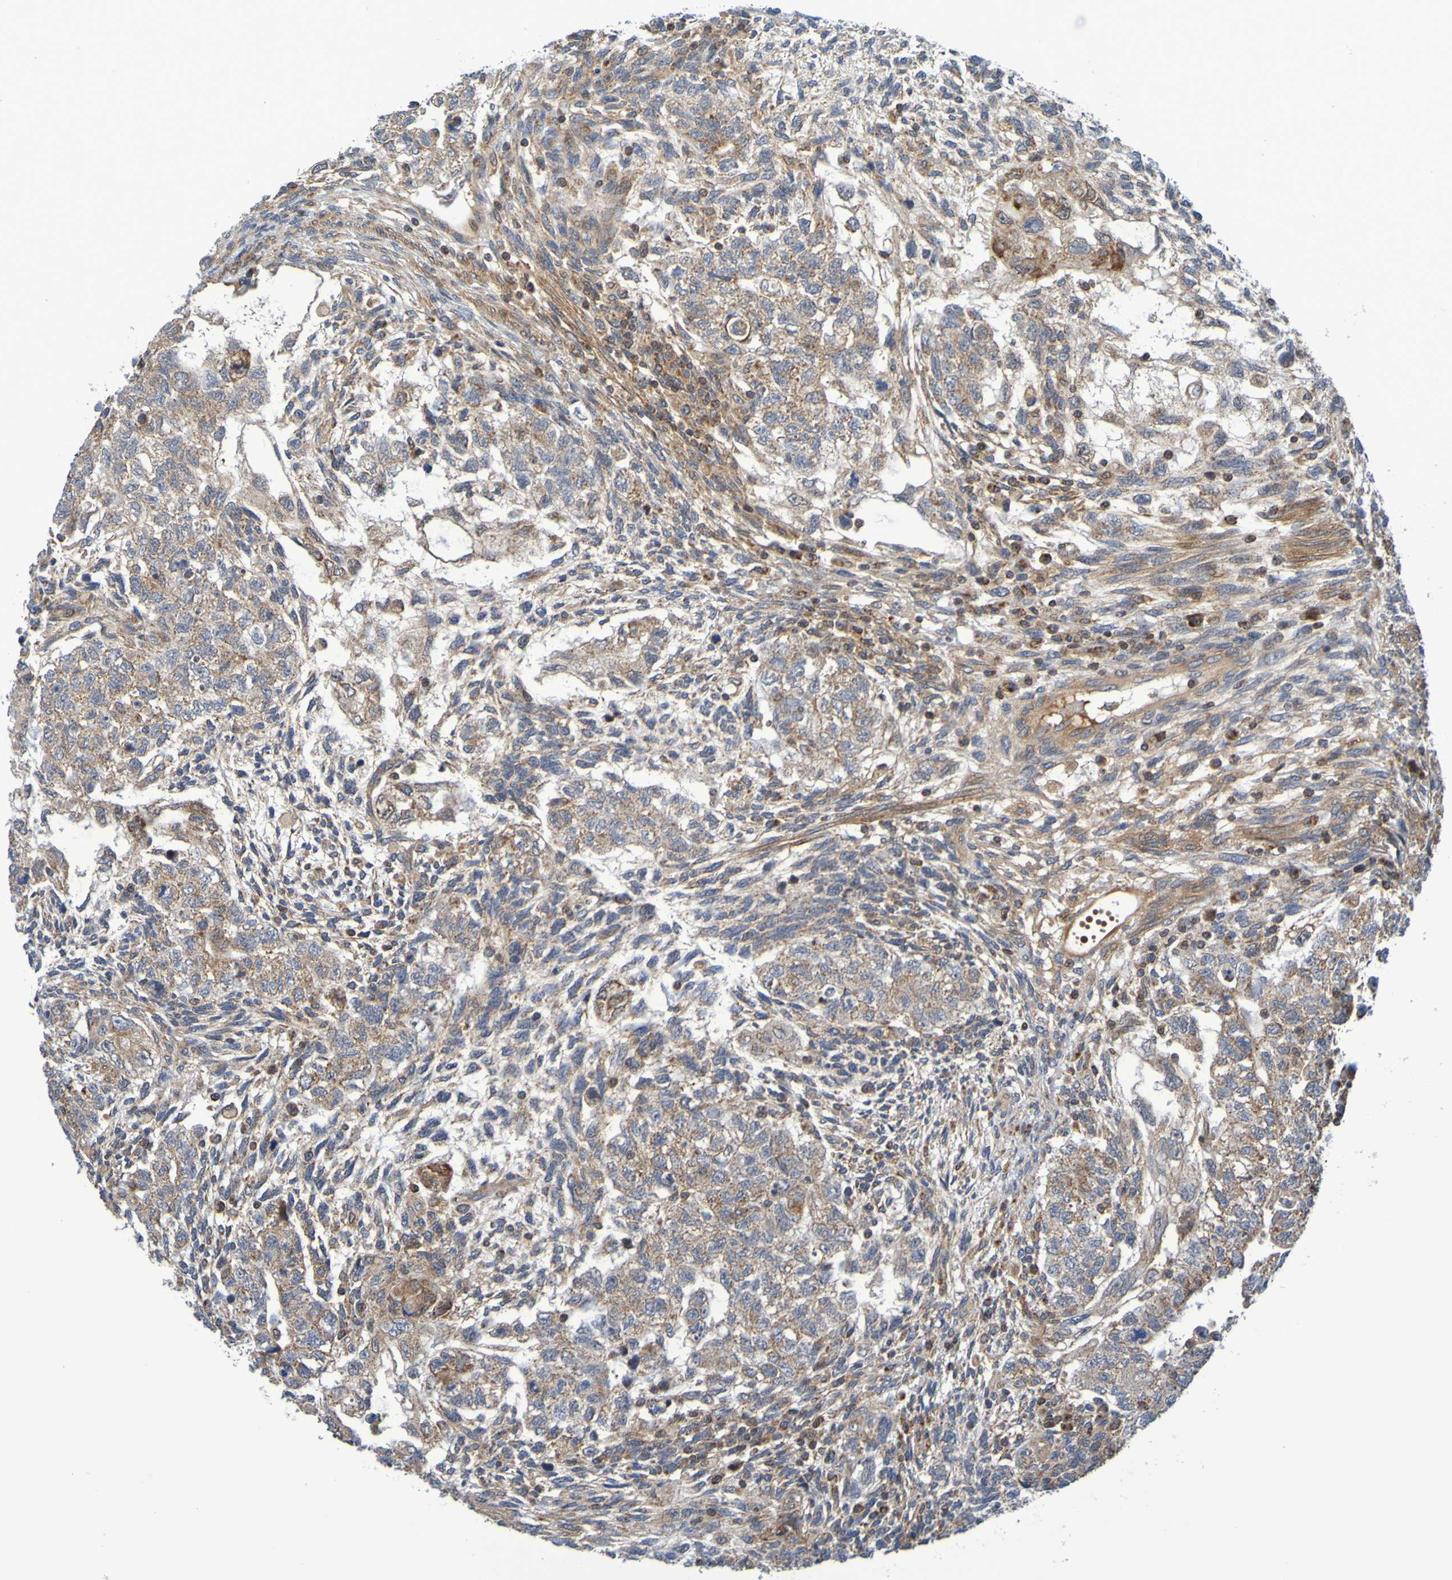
{"staining": {"intensity": "moderate", "quantity": ">75%", "location": "cytoplasmic/membranous"}, "tissue": "testis cancer", "cell_type": "Tumor cells", "image_type": "cancer", "snomed": [{"axis": "morphology", "description": "Normal tissue, NOS"}, {"axis": "morphology", "description": "Carcinoma, Embryonal, NOS"}, {"axis": "topography", "description": "Testis"}], "caption": "IHC of human testis cancer displays medium levels of moderate cytoplasmic/membranous expression in about >75% of tumor cells.", "gene": "CCDC51", "patient": {"sex": "male", "age": 36}}